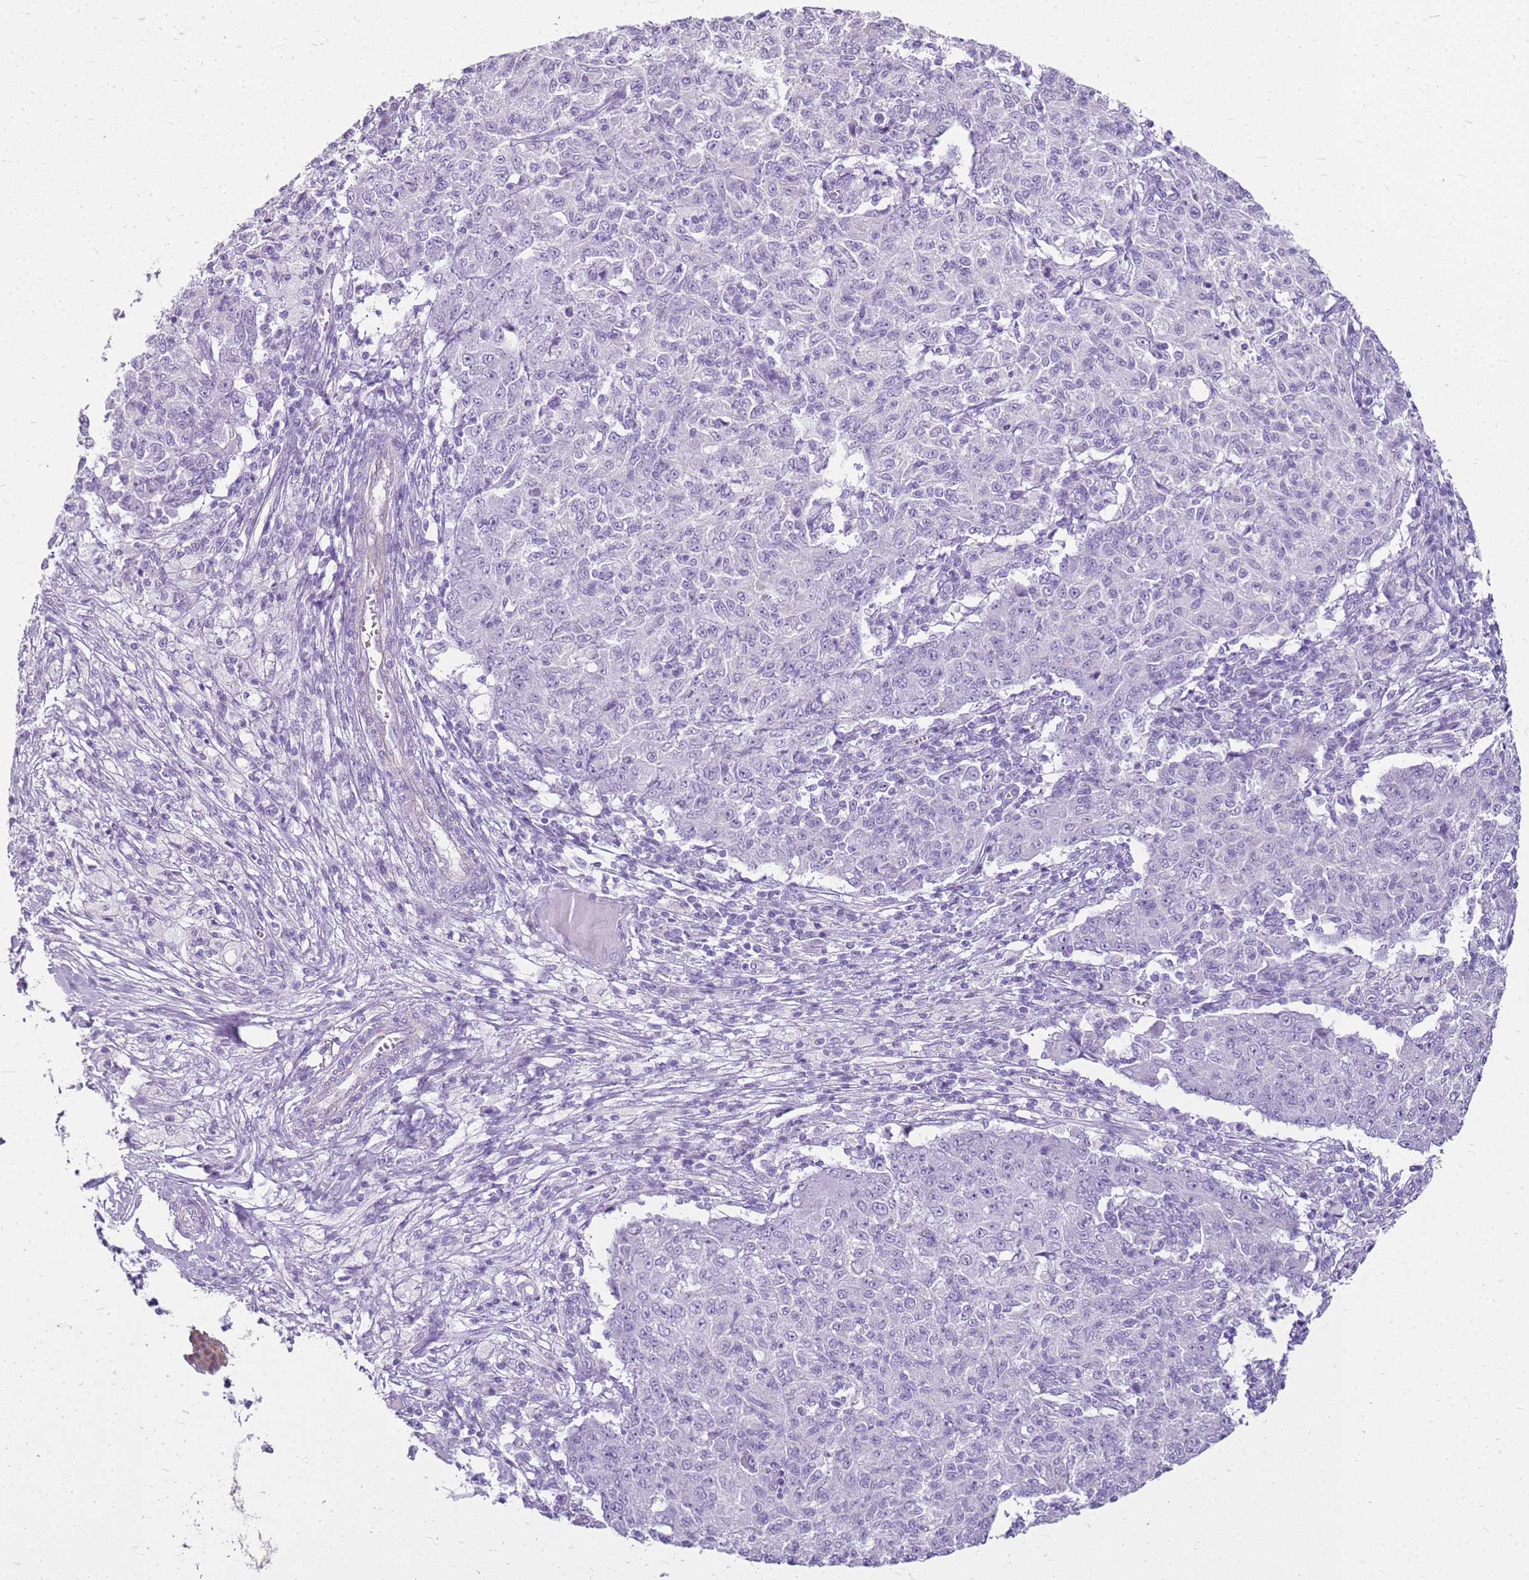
{"staining": {"intensity": "negative", "quantity": "none", "location": "none"}, "tissue": "ovarian cancer", "cell_type": "Tumor cells", "image_type": "cancer", "snomed": [{"axis": "morphology", "description": "Carcinoma, endometroid"}, {"axis": "topography", "description": "Ovary"}], "caption": "A high-resolution micrograph shows IHC staining of ovarian cancer (endometroid carcinoma), which demonstrates no significant positivity in tumor cells.", "gene": "SULT1E1", "patient": {"sex": "female", "age": 42}}